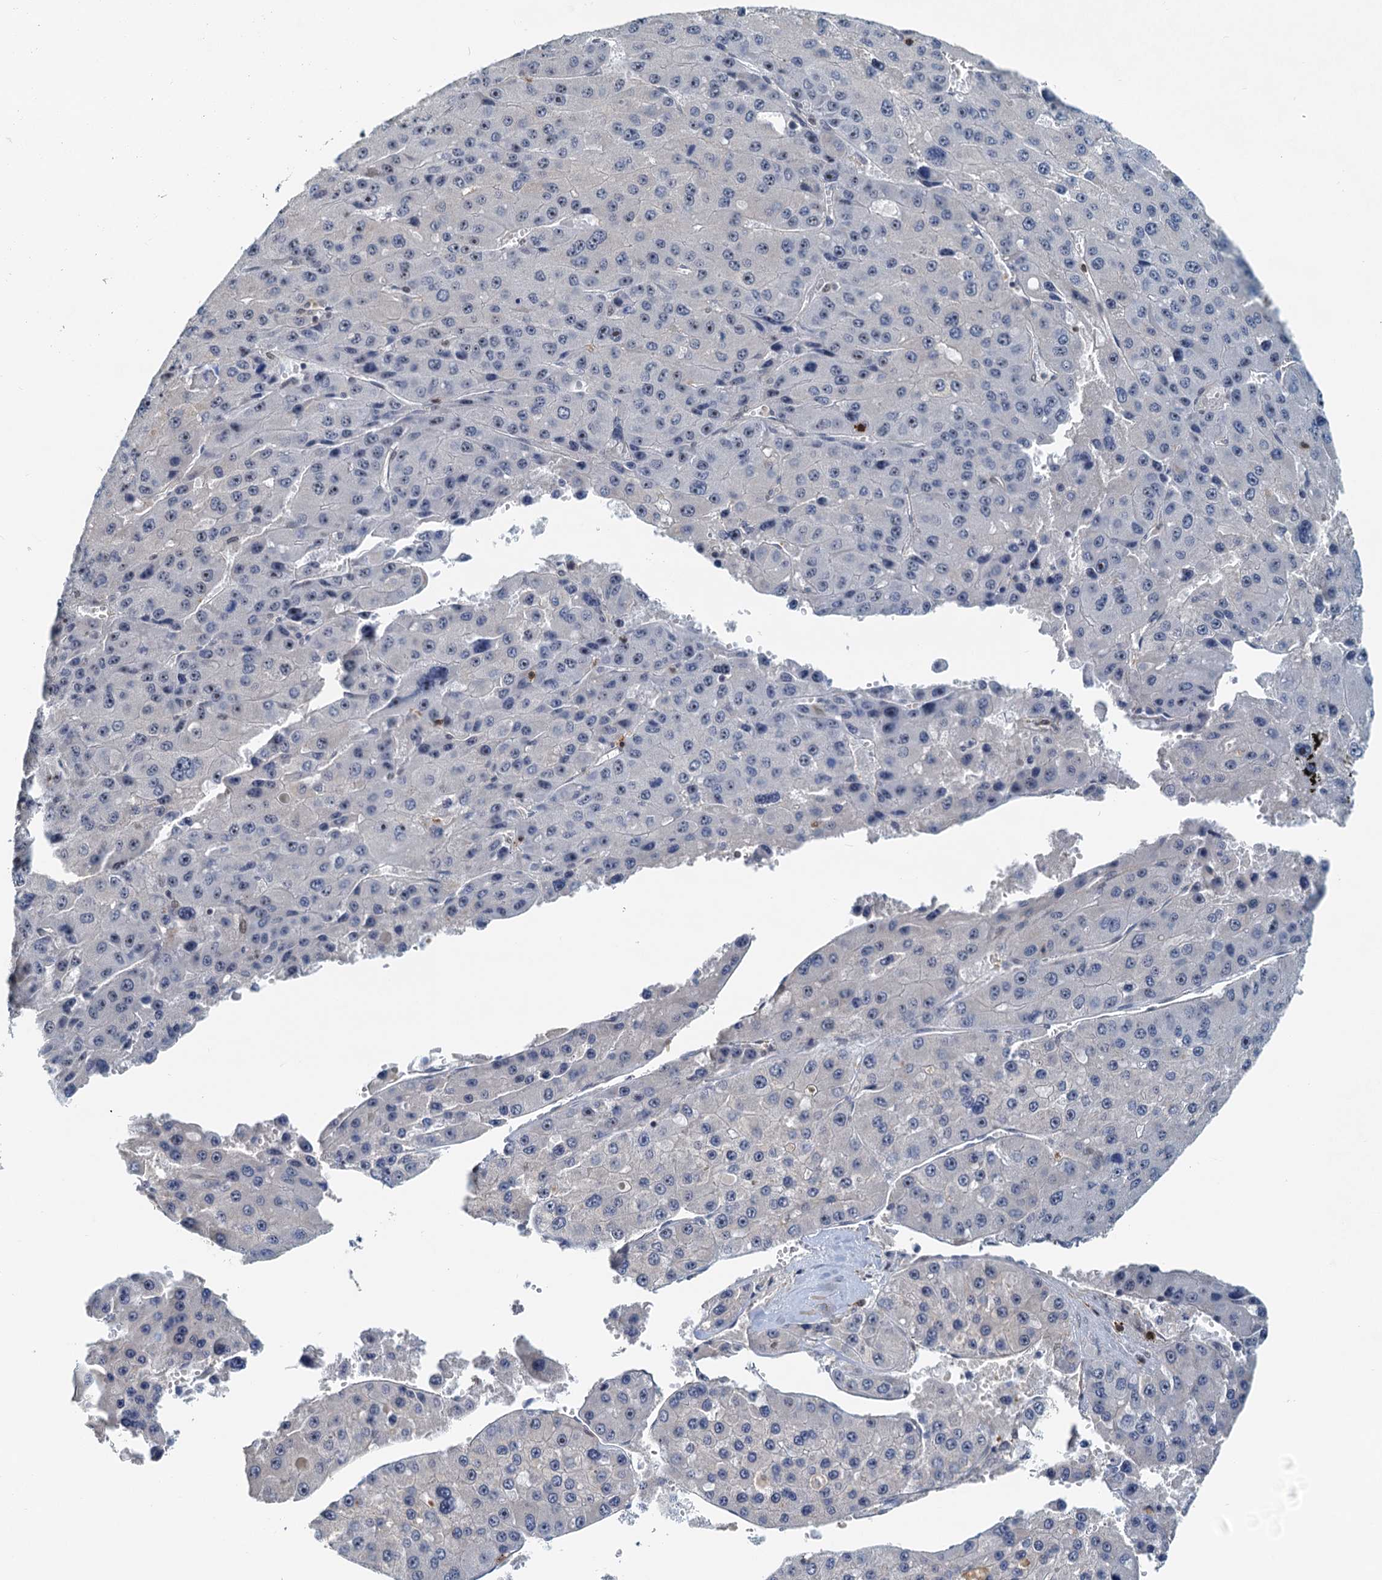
{"staining": {"intensity": "negative", "quantity": "none", "location": "none"}, "tissue": "liver cancer", "cell_type": "Tumor cells", "image_type": "cancer", "snomed": [{"axis": "morphology", "description": "Carcinoma, Hepatocellular, NOS"}, {"axis": "topography", "description": "Liver"}], "caption": "The immunohistochemistry histopathology image has no significant expression in tumor cells of hepatocellular carcinoma (liver) tissue. (Stains: DAB immunohistochemistry (IHC) with hematoxylin counter stain, Microscopy: brightfield microscopy at high magnification).", "gene": "SPINDOC", "patient": {"sex": "female", "age": 73}}